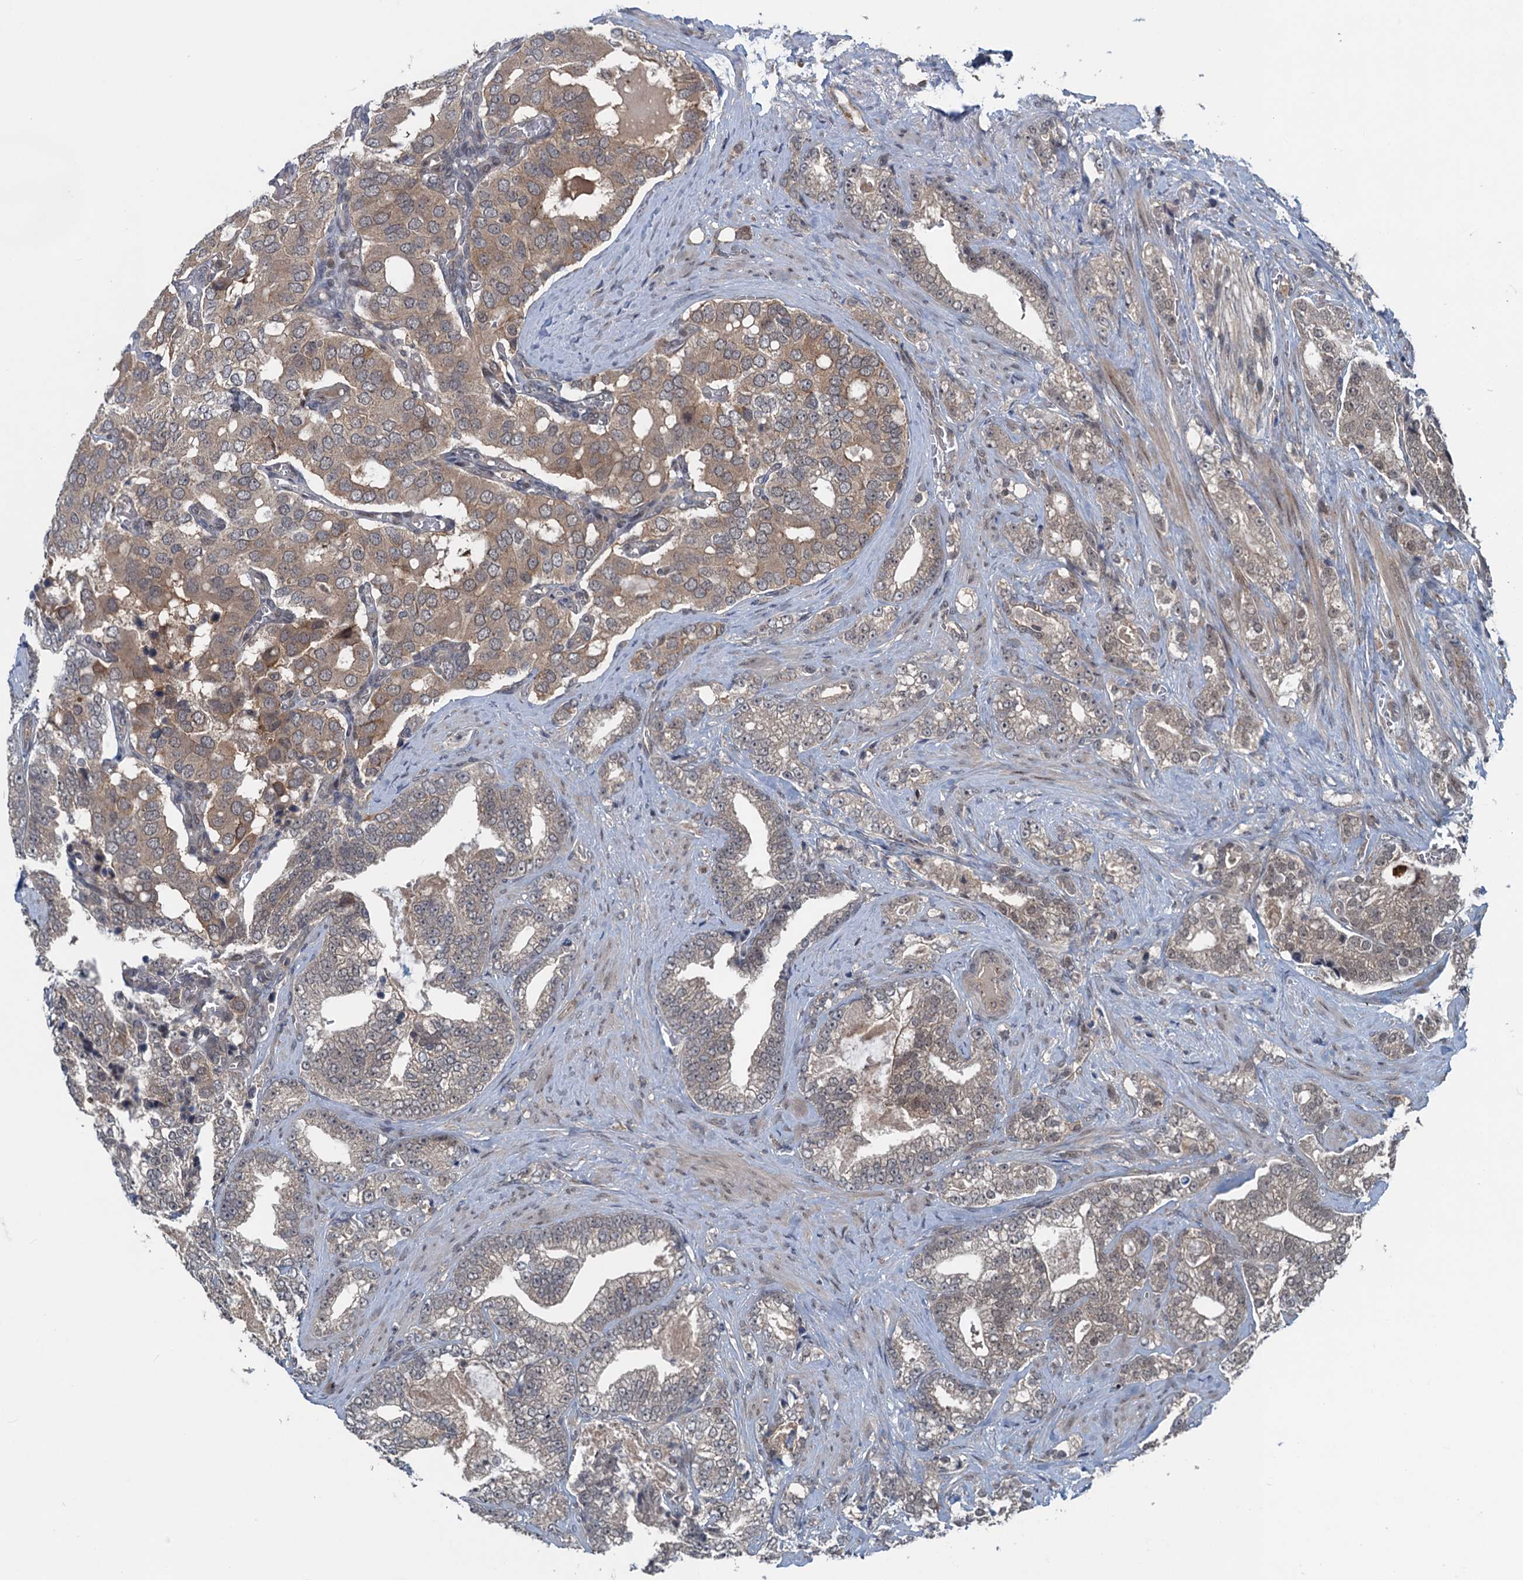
{"staining": {"intensity": "weak", "quantity": ">75%", "location": "cytoplasmic/membranous,nuclear"}, "tissue": "prostate cancer", "cell_type": "Tumor cells", "image_type": "cancer", "snomed": [{"axis": "morphology", "description": "Adenocarcinoma, High grade"}, {"axis": "topography", "description": "Prostate and seminal vesicle, NOS"}], "caption": "Prostate cancer stained with a protein marker exhibits weak staining in tumor cells.", "gene": "RNF165", "patient": {"sex": "male", "age": 67}}